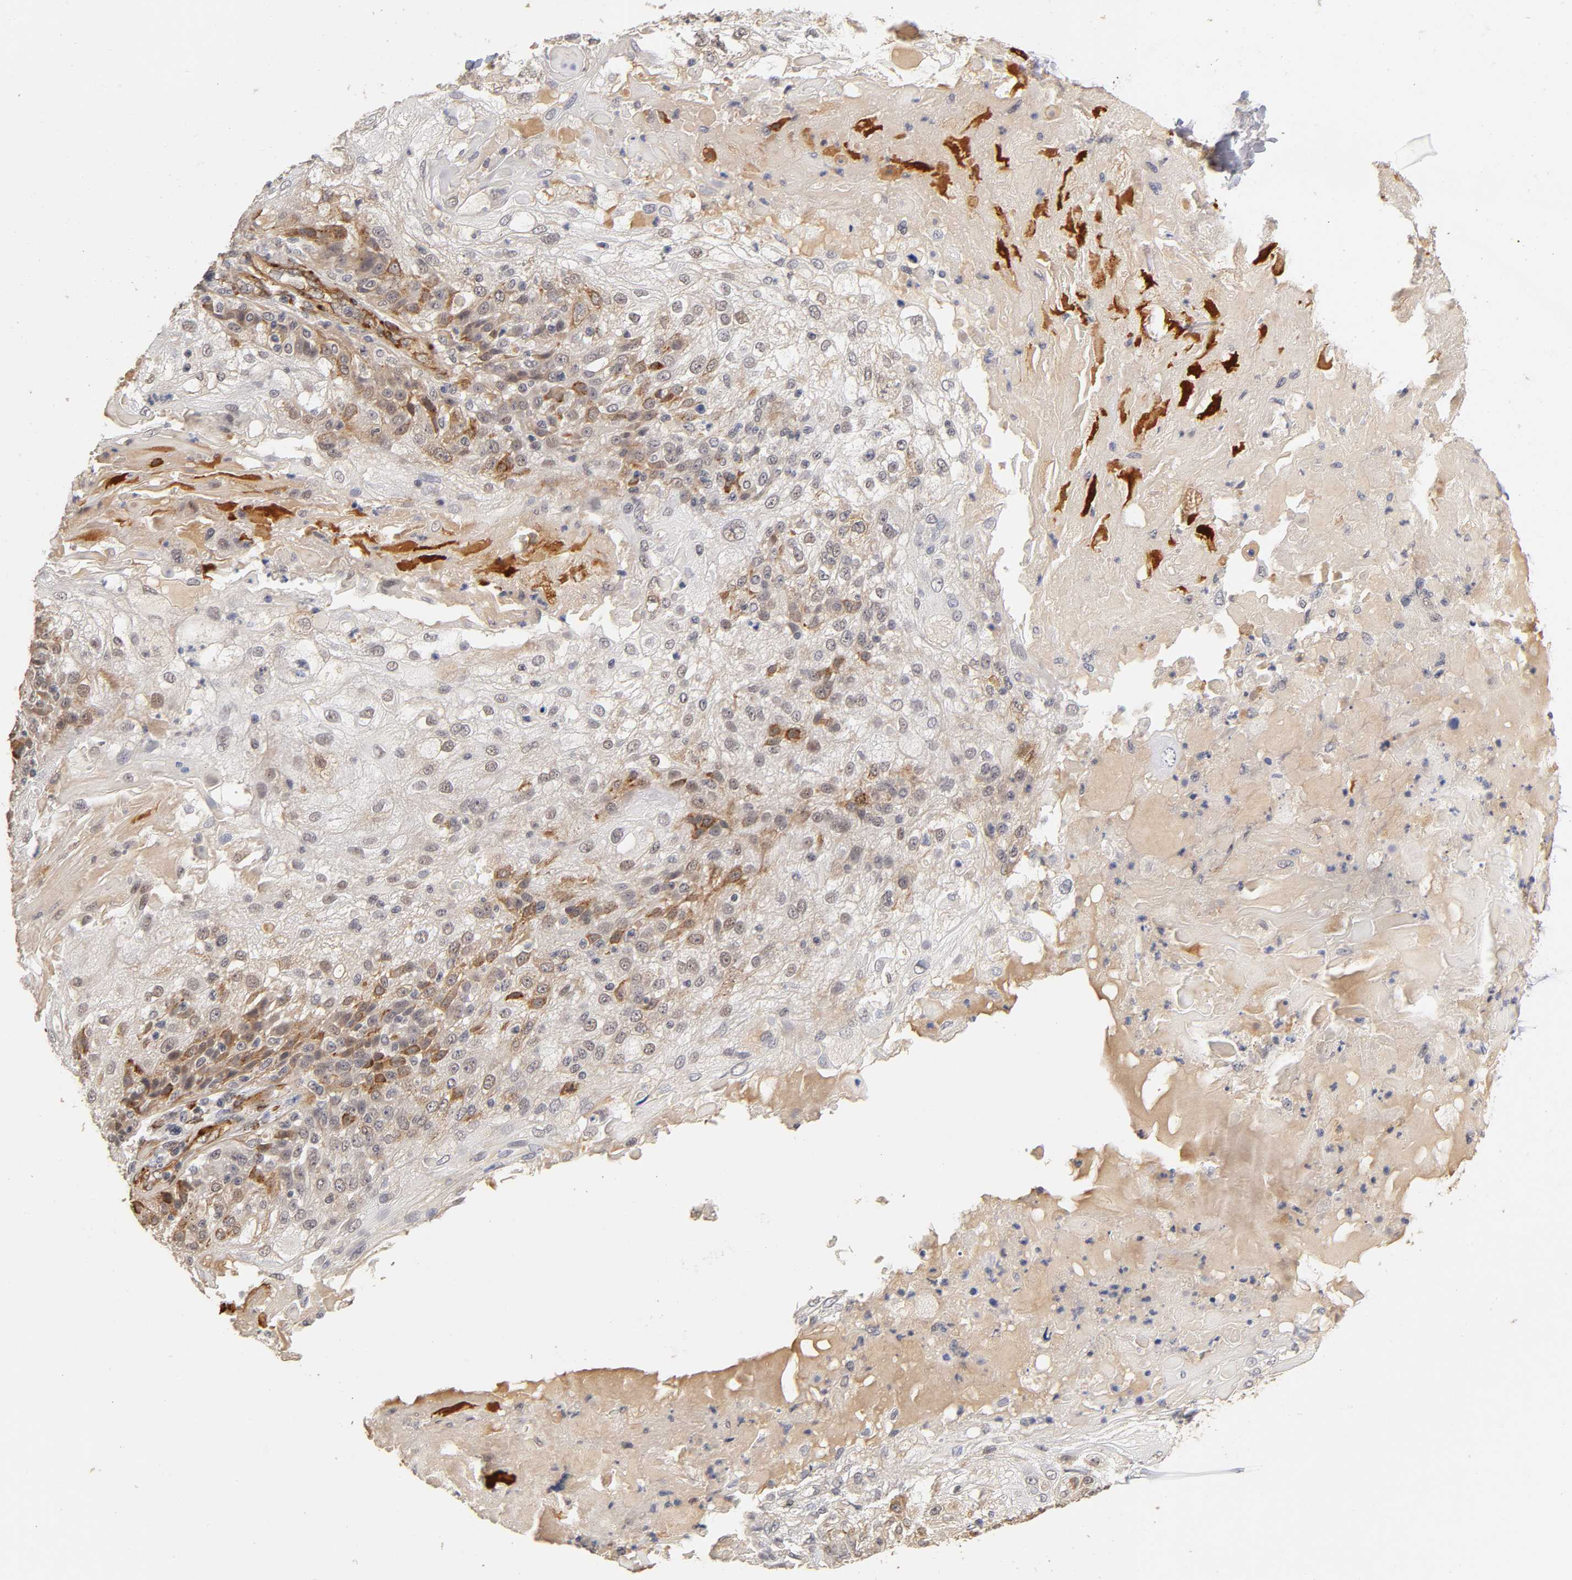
{"staining": {"intensity": "weak", "quantity": "25%-75%", "location": "cytoplasmic/membranous"}, "tissue": "skin cancer", "cell_type": "Tumor cells", "image_type": "cancer", "snomed": [{"axis": "morphology", "description": "Normal tissue, NOS"}, {"axis": "morphology", "description": "Squamous cell carcinoma, NOS"}, {"axis": "topography", "description": "Skin"}], "caption": "Immunohistochemistry (IHC) histopathology image of skin cancer (squamous cell carcinoma) stained for a protein (brown), which reveals low levels of weak cytoplasmic/membranous staining in approximately 25%-75% of tumor cells.", "gene": "LAMB1", "patient": {"sex": "female", "age": 83}}